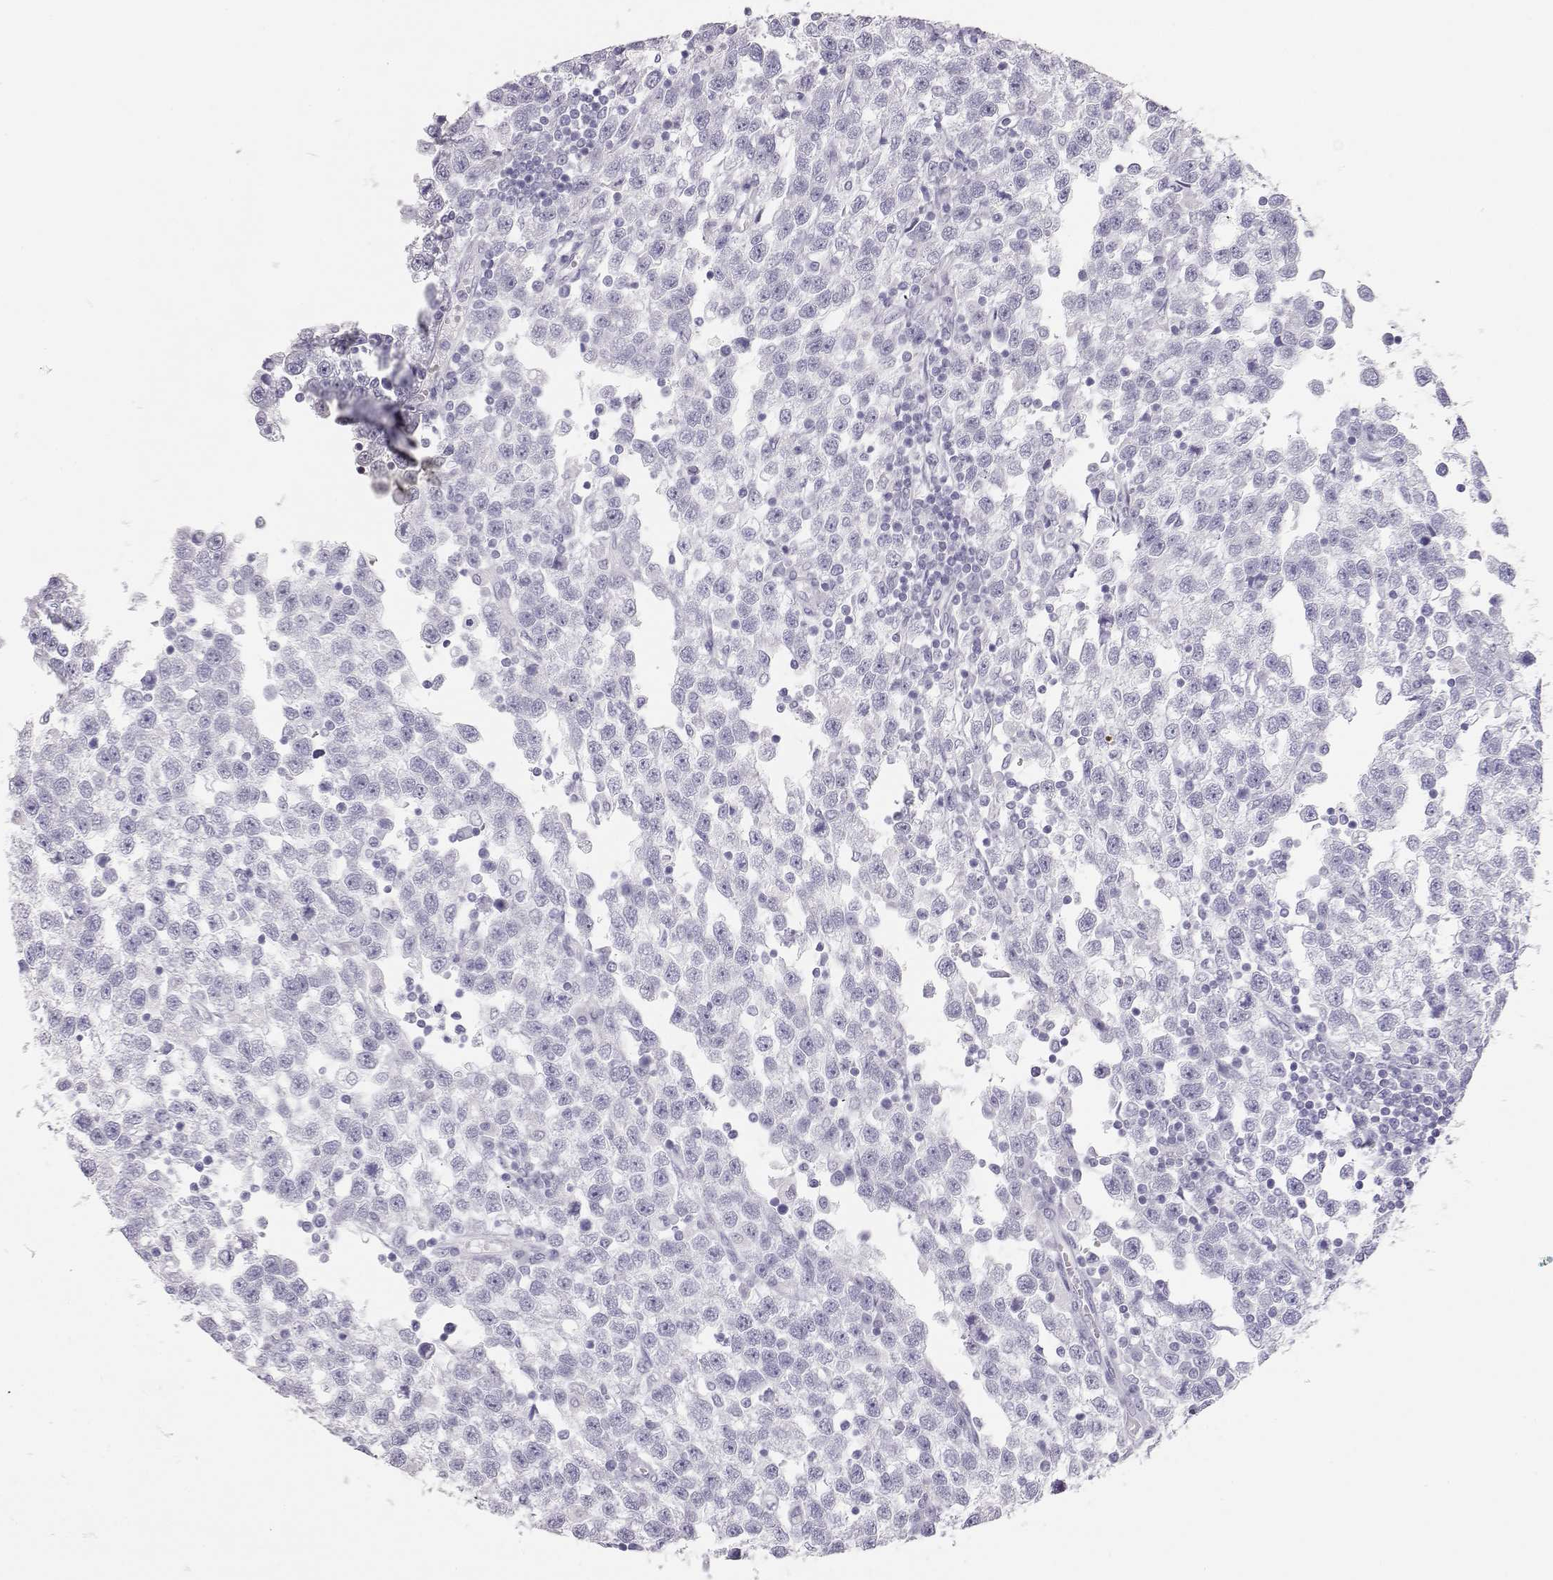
{"staining": {"intensity": "negative", "quantity": "none", "location": "none"}, "tissue": "testis cancer", "cell_type": "Tumor cells", "image_type": "cancer", "snomed": [{"axis": "morphology", "description": "Seminoma, NOS"}, {"axis": "topography", "description": "Testis"}], "caption": "Immunohistochemistry (IHC) histopathology image of human testis cancer stained for a protein (brown), which shows no positivity in tumor cells.", "gene": "TKTL1", "patient": {"sex": "male", "age": 34}}